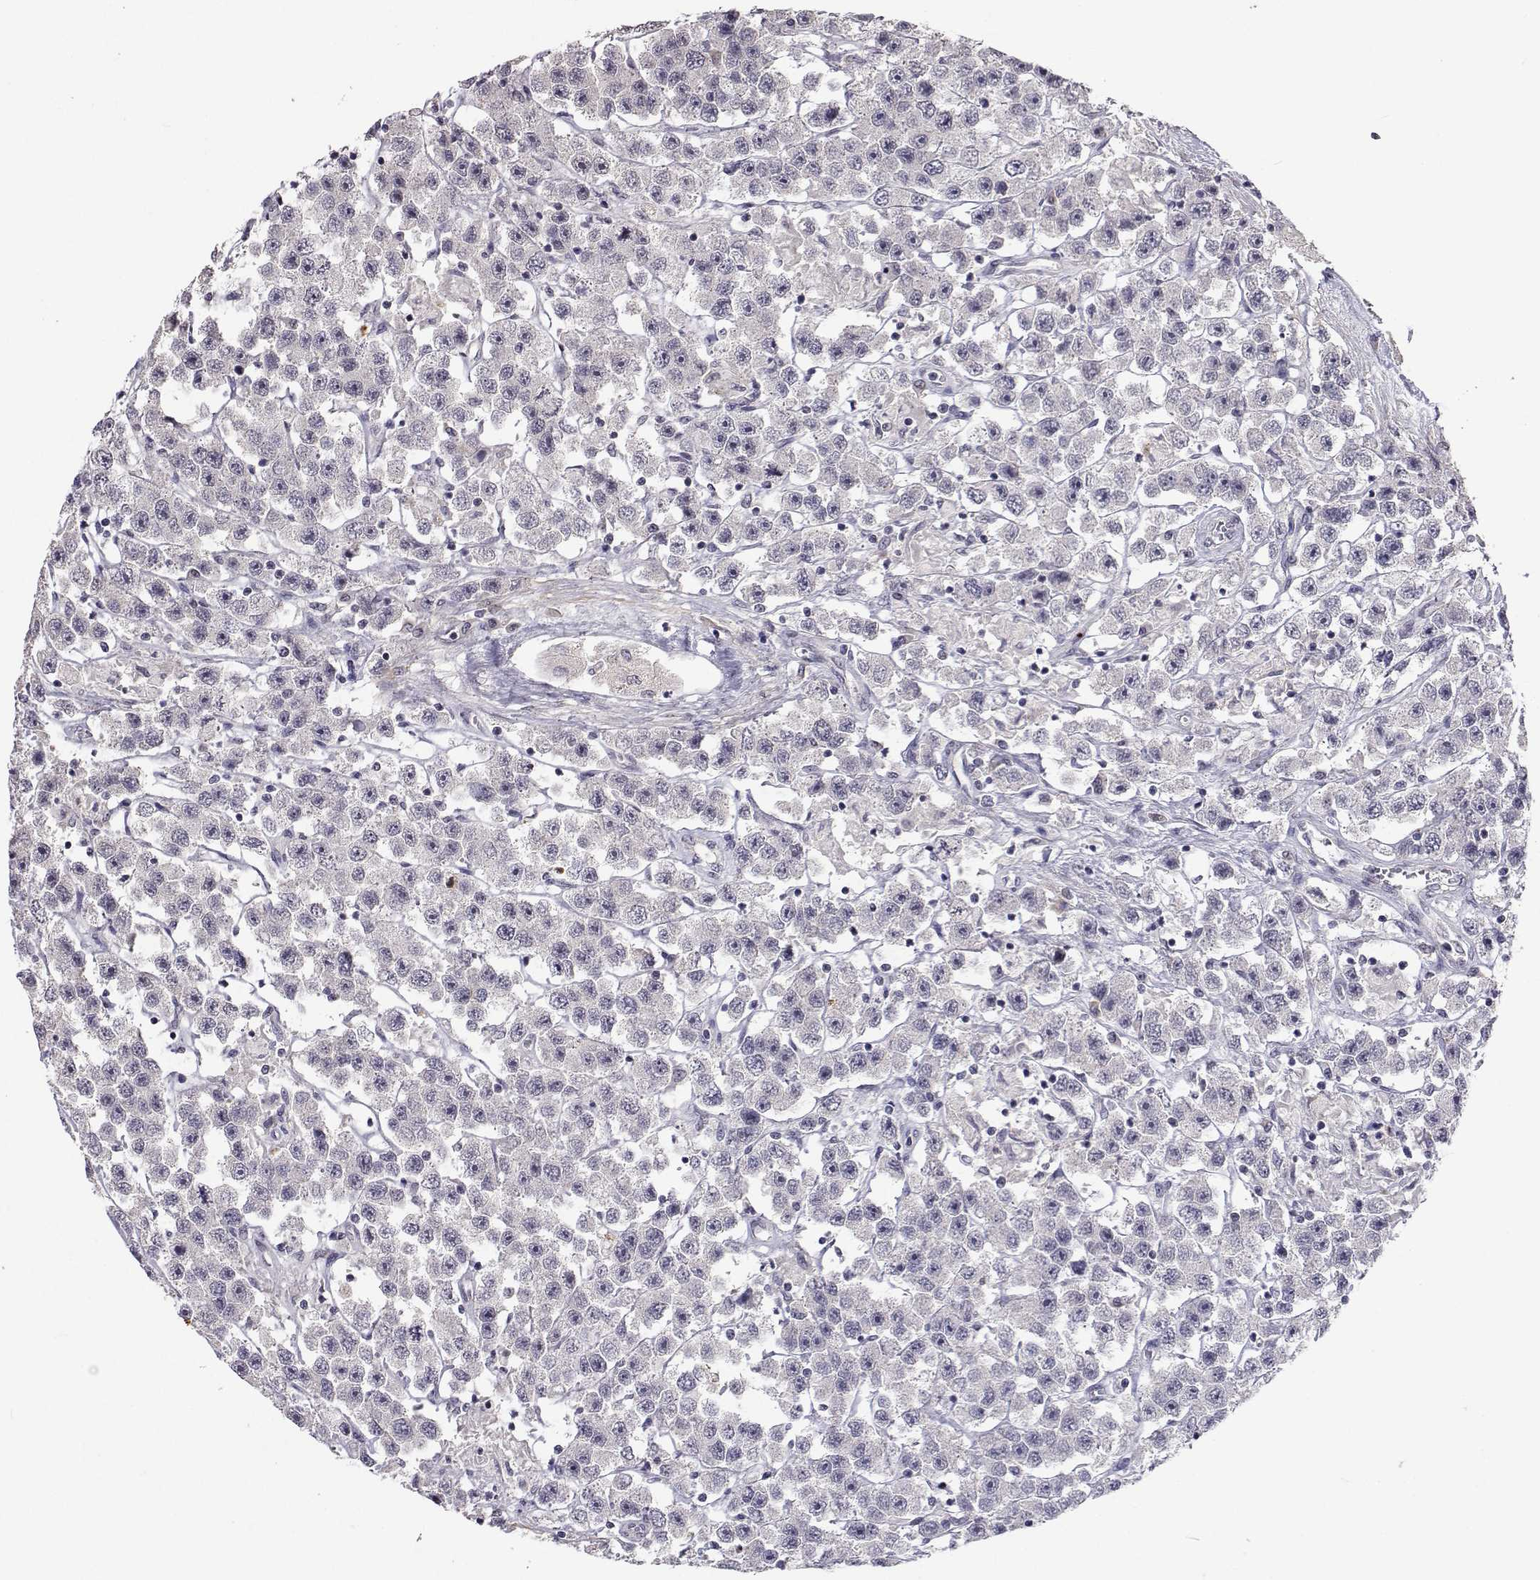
{"staining": {"intensity": "negative", "quantity": "none", "location": "none"}, "tissue": "testis cancer", "cell_type": "Tumor cells", "image_type": "cancer", "snomed": [{"axis": "morphology", "description": "Seminoma, NOS"}, {"axis": "topography", "description": "Testis"}], "caption": "IHC micrograph of neoplastic tissue: human testis cancer (seminoma) stained with DAB exhibits no significant protein staining in tumor cells.", "gene": "SLC6A3", "patient": {"sex": "male", "age": 45}}